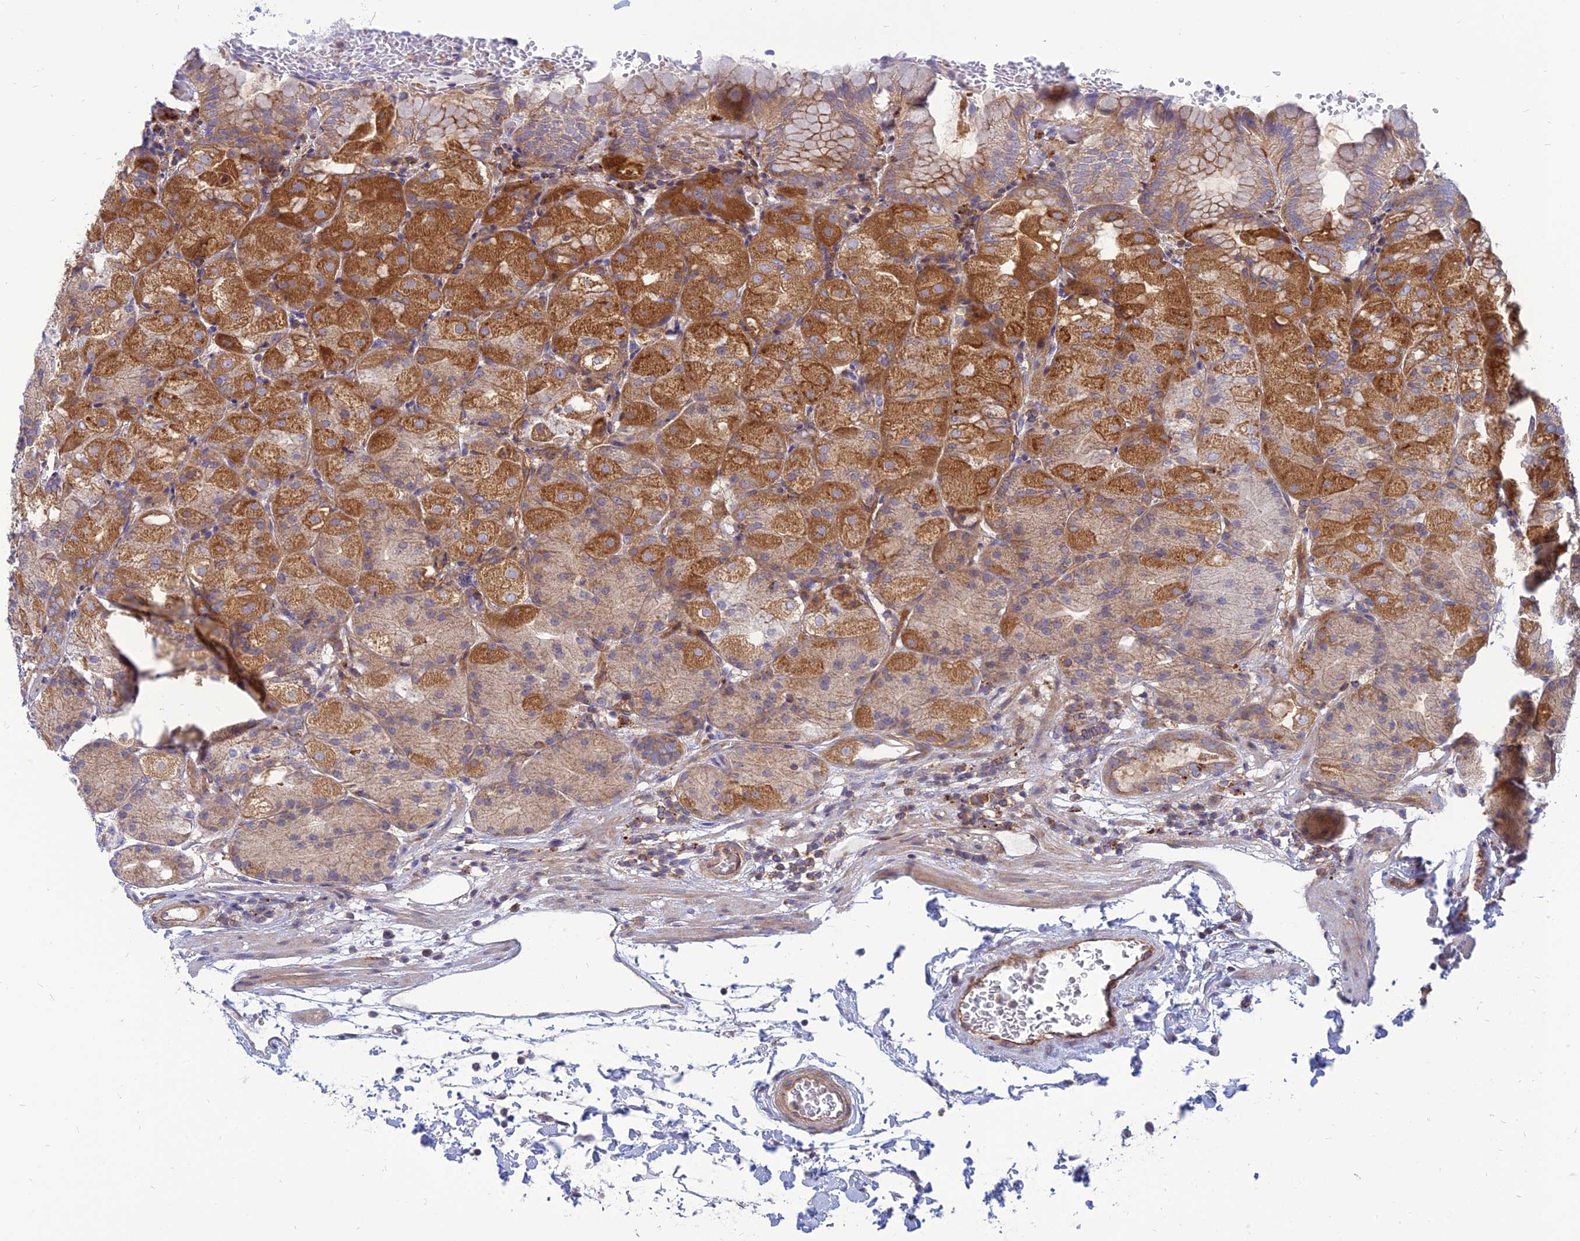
{"staining": {"intensity": "moderate", "quantity": "25%-75%", "location": "cytoplasmic/membranous"}, "tissue": "stomach", "cell_type": "Glandular cells", "image_type": "normal", "snomed": [{"axis": "morphology", "description": "Normal tissue, NOS"}, {"axis": "topography", "description": "Stomach, upper"}, {"axis": "topography", "description": "Stomach, lower"}], "caption": "IHC staining of unremarkable stomach, which exhibits medium levels of moderate cytoplasmic/membranous staining in about 25%-75% of glandular cells indicating moderate cytoplasmic/membranous protein staining. The staining was performed using DAB (brown) for protein detection and nuclei were counterstained in hematoxylin (blue).", "gene": "PHKA2", "patient": {"sex": "male", "age": 62}}